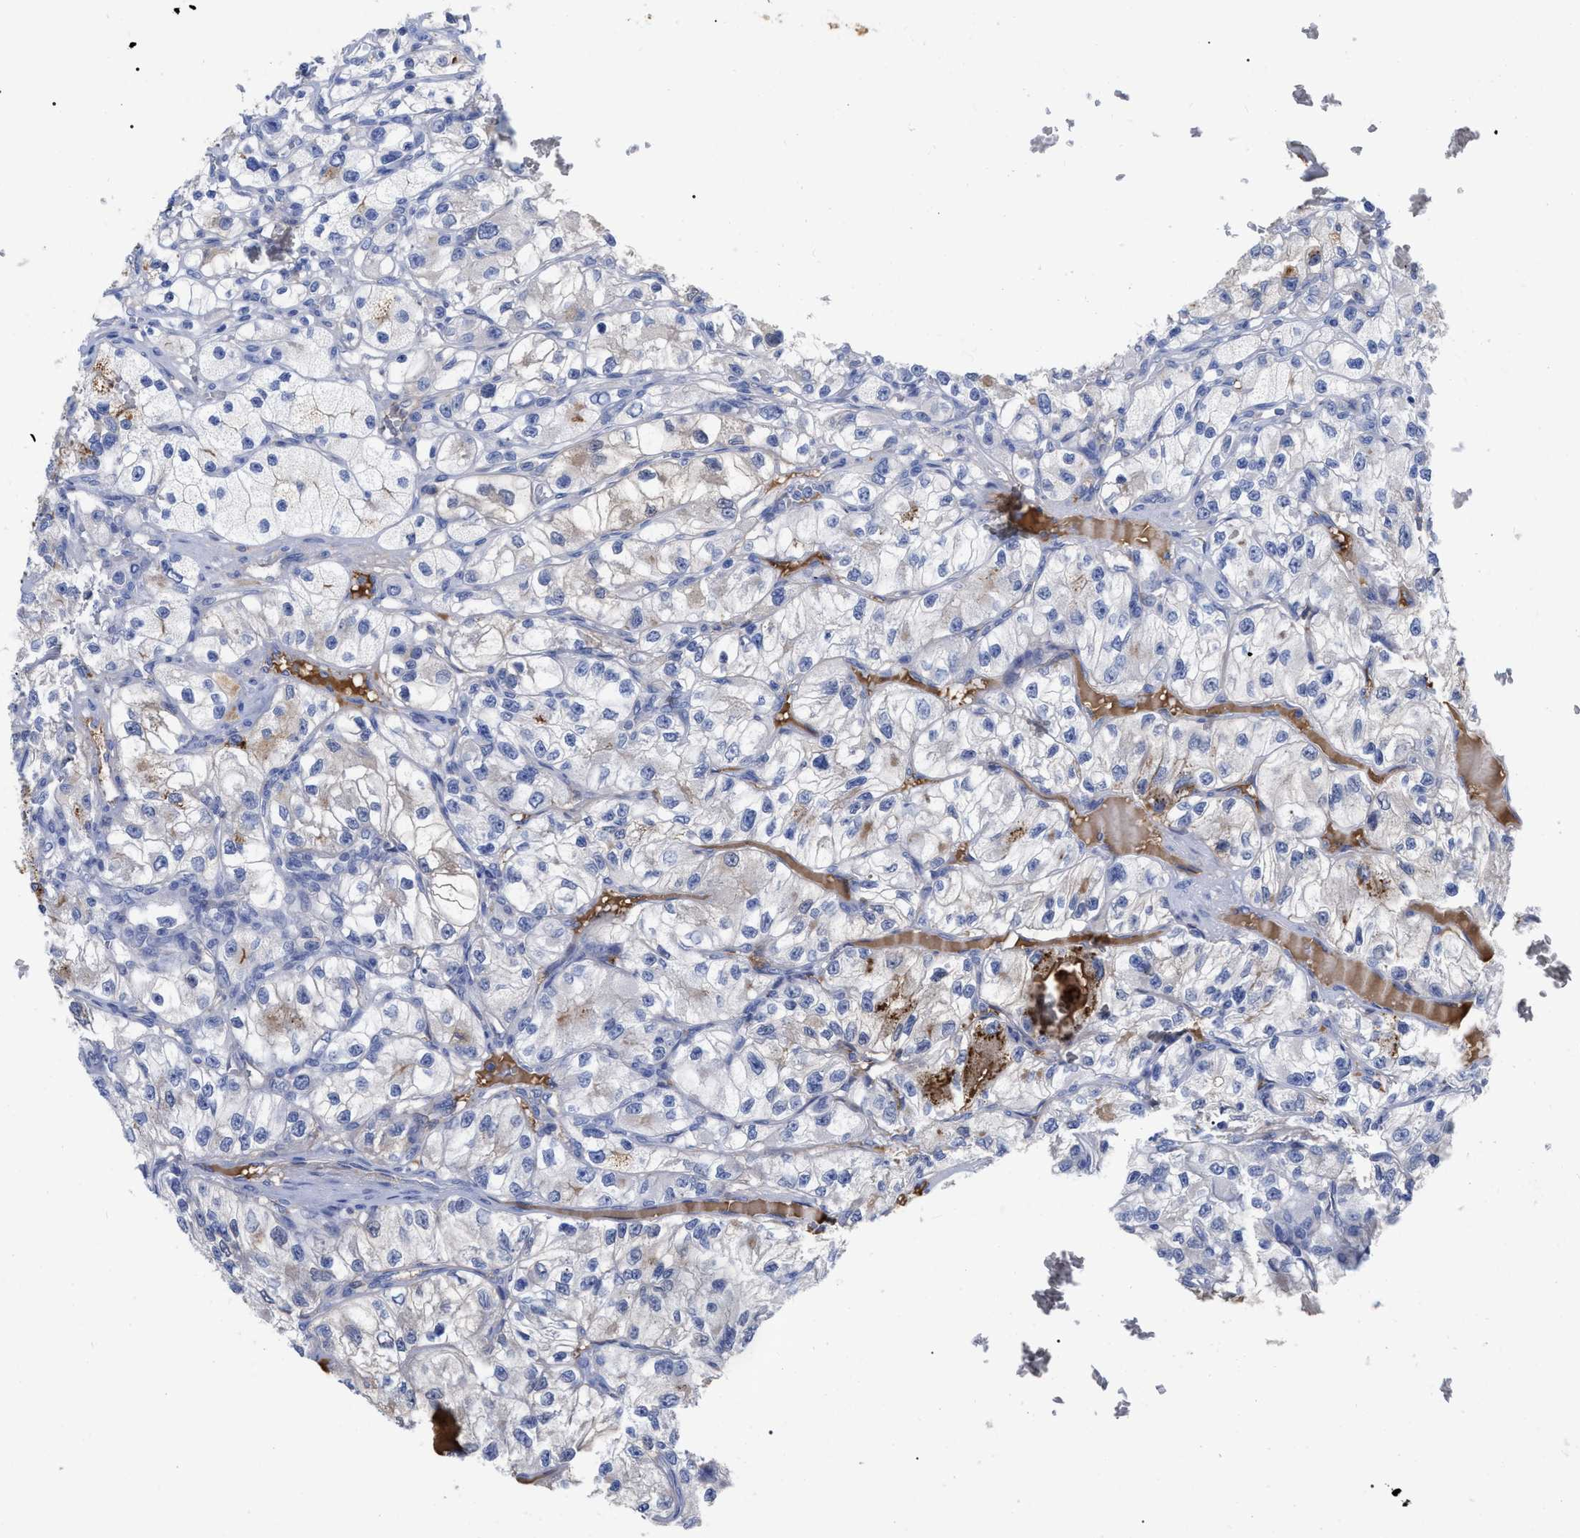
{"staining": {"intensity": "negative", "quantity": "none", "location": "none"}, "tissue": "renal cancer", "cell_type": "Tumor cells", "image_type": "cancer", "snomed": [{"axis": "morphology", "description": "Adenocarcinoma, NOS"}, {"axis": "topography", "description": "Kidney"}], "caption": "Immunohistochemistry (IHC) of human renal cancer reveals no staining in tumor cells.", "gene": "IGHV5-51", "patient": {"sex": "female", "age": 57}}